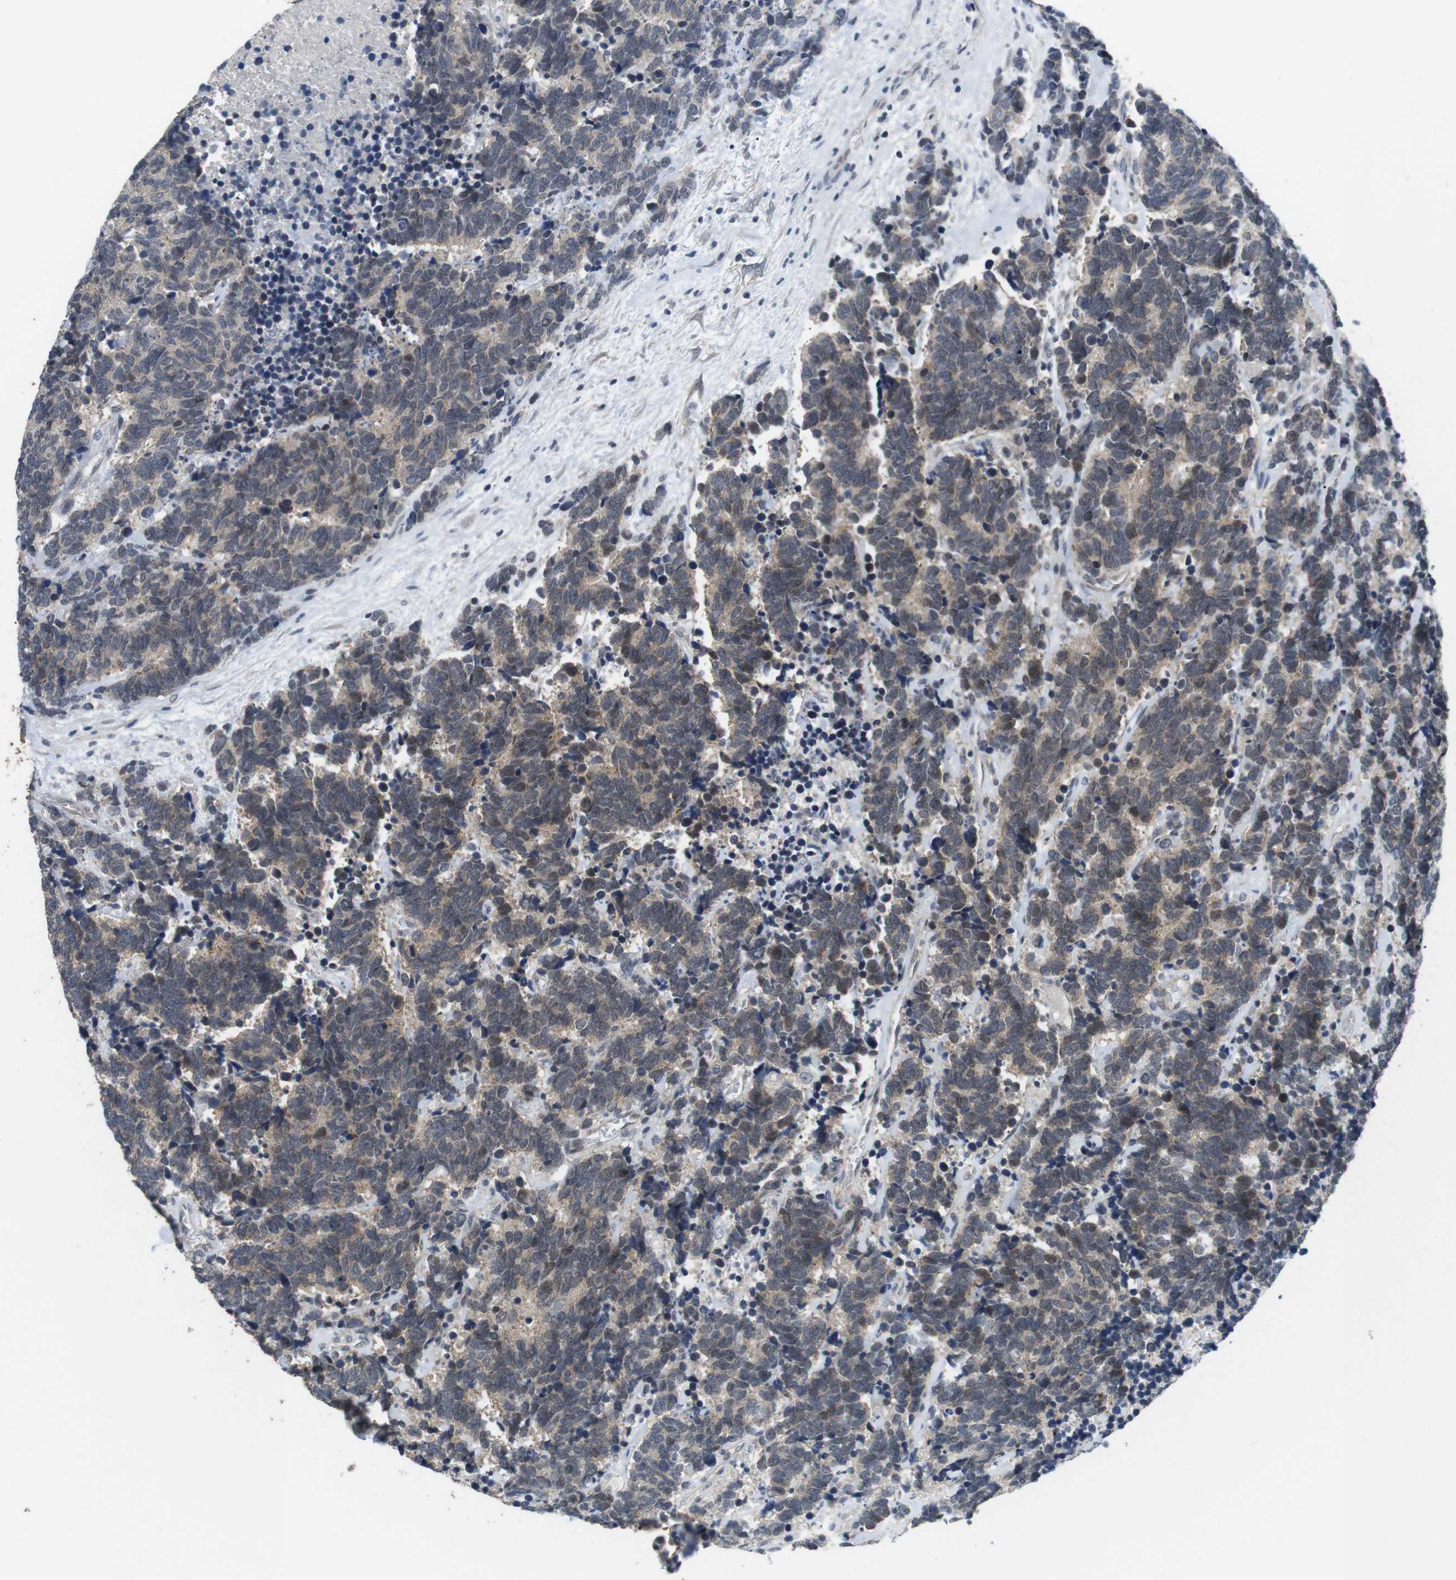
{"staining": {"intensity": "weak", "quantity": ">75%", "location": "cytoplasmic/membranous"}, "tissue": "carcinoid", "cell_type": "Tumor cells", "image_type": "cancer", "snomed": [{"axis": "morphology", "description": "Carcinoma, NOS"}, {"axis": "morphology", "description": "Carcinoid, malignant, NOS"}, {"axis": "topography", "description": "Urinary bladder"}], "caption": "Immunohistochemistry (IHC) image of neoplastic tissue: human carcinoid (malignant) stained using immunohistochemistry (IHC) demonstrates low levels of weak protein expression localized specifically in the cytoplasmic/membranous of tumor cells, appearing as a cytoplasmic/membranous brown color.", "gene": "NECTIN1", "patient": {"sex": "male", "age": 57}}